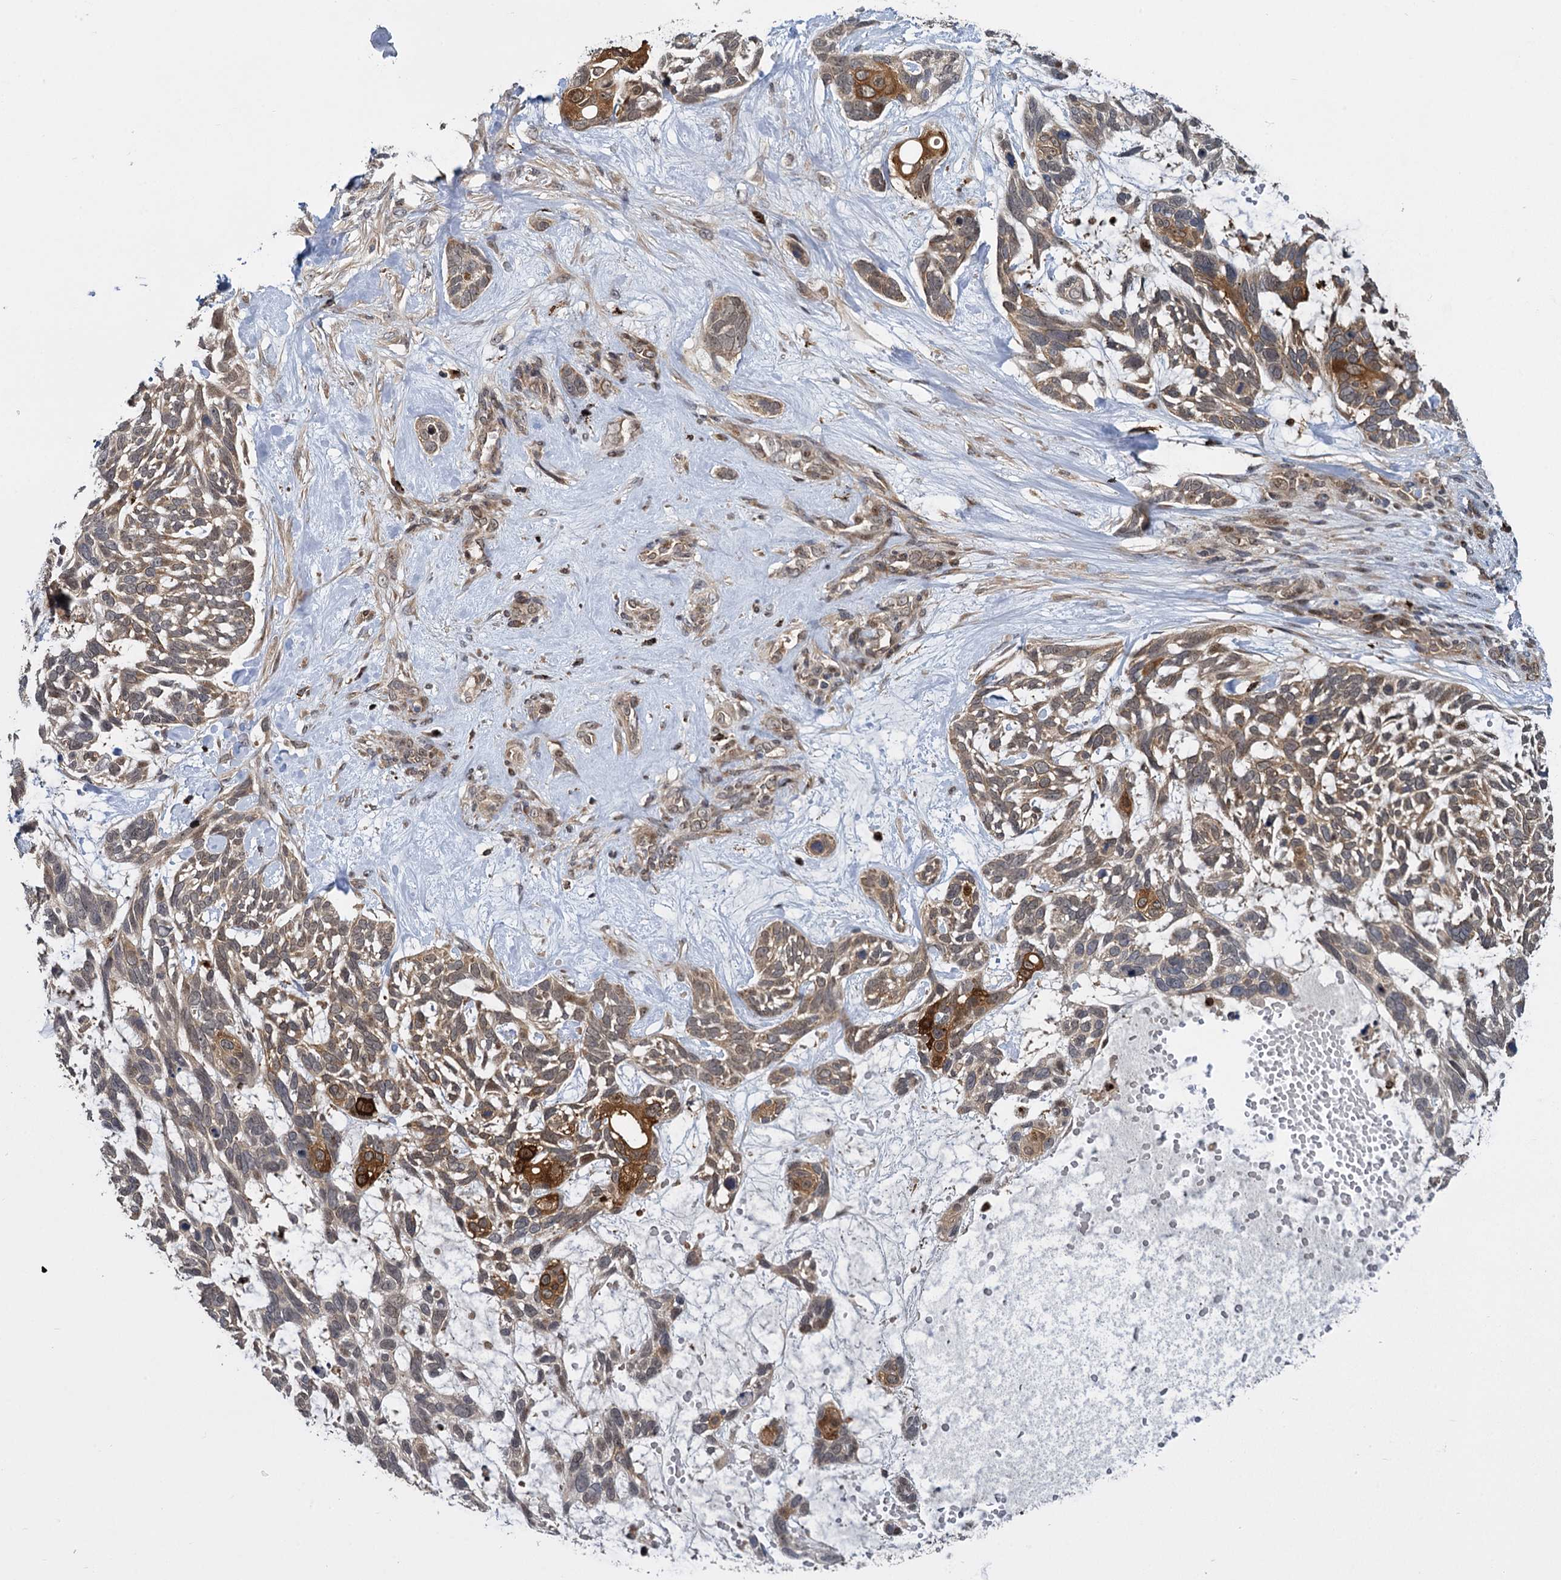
{"staining": {"intensity": "moderate", "quantity": ">75%", "location": "cytoplasmic/membranous"}, "tissue": "skin cancer", "cell_type": "Tumor cells", "image_type": "cancer", "snomed": [{"axis": "morphology", "description": "Basal cell carcinoma"}, {"axis": "topography", "description": "Skin"}], "caption": "DAB immunohistochemical staining of human skin cancer reveals moderate cytoplasmic/membranous protein positivity in approximately >75% of tumor cells.", "gene": "GAL3ST4", "patient": {"sex": "male", "age": 88}}